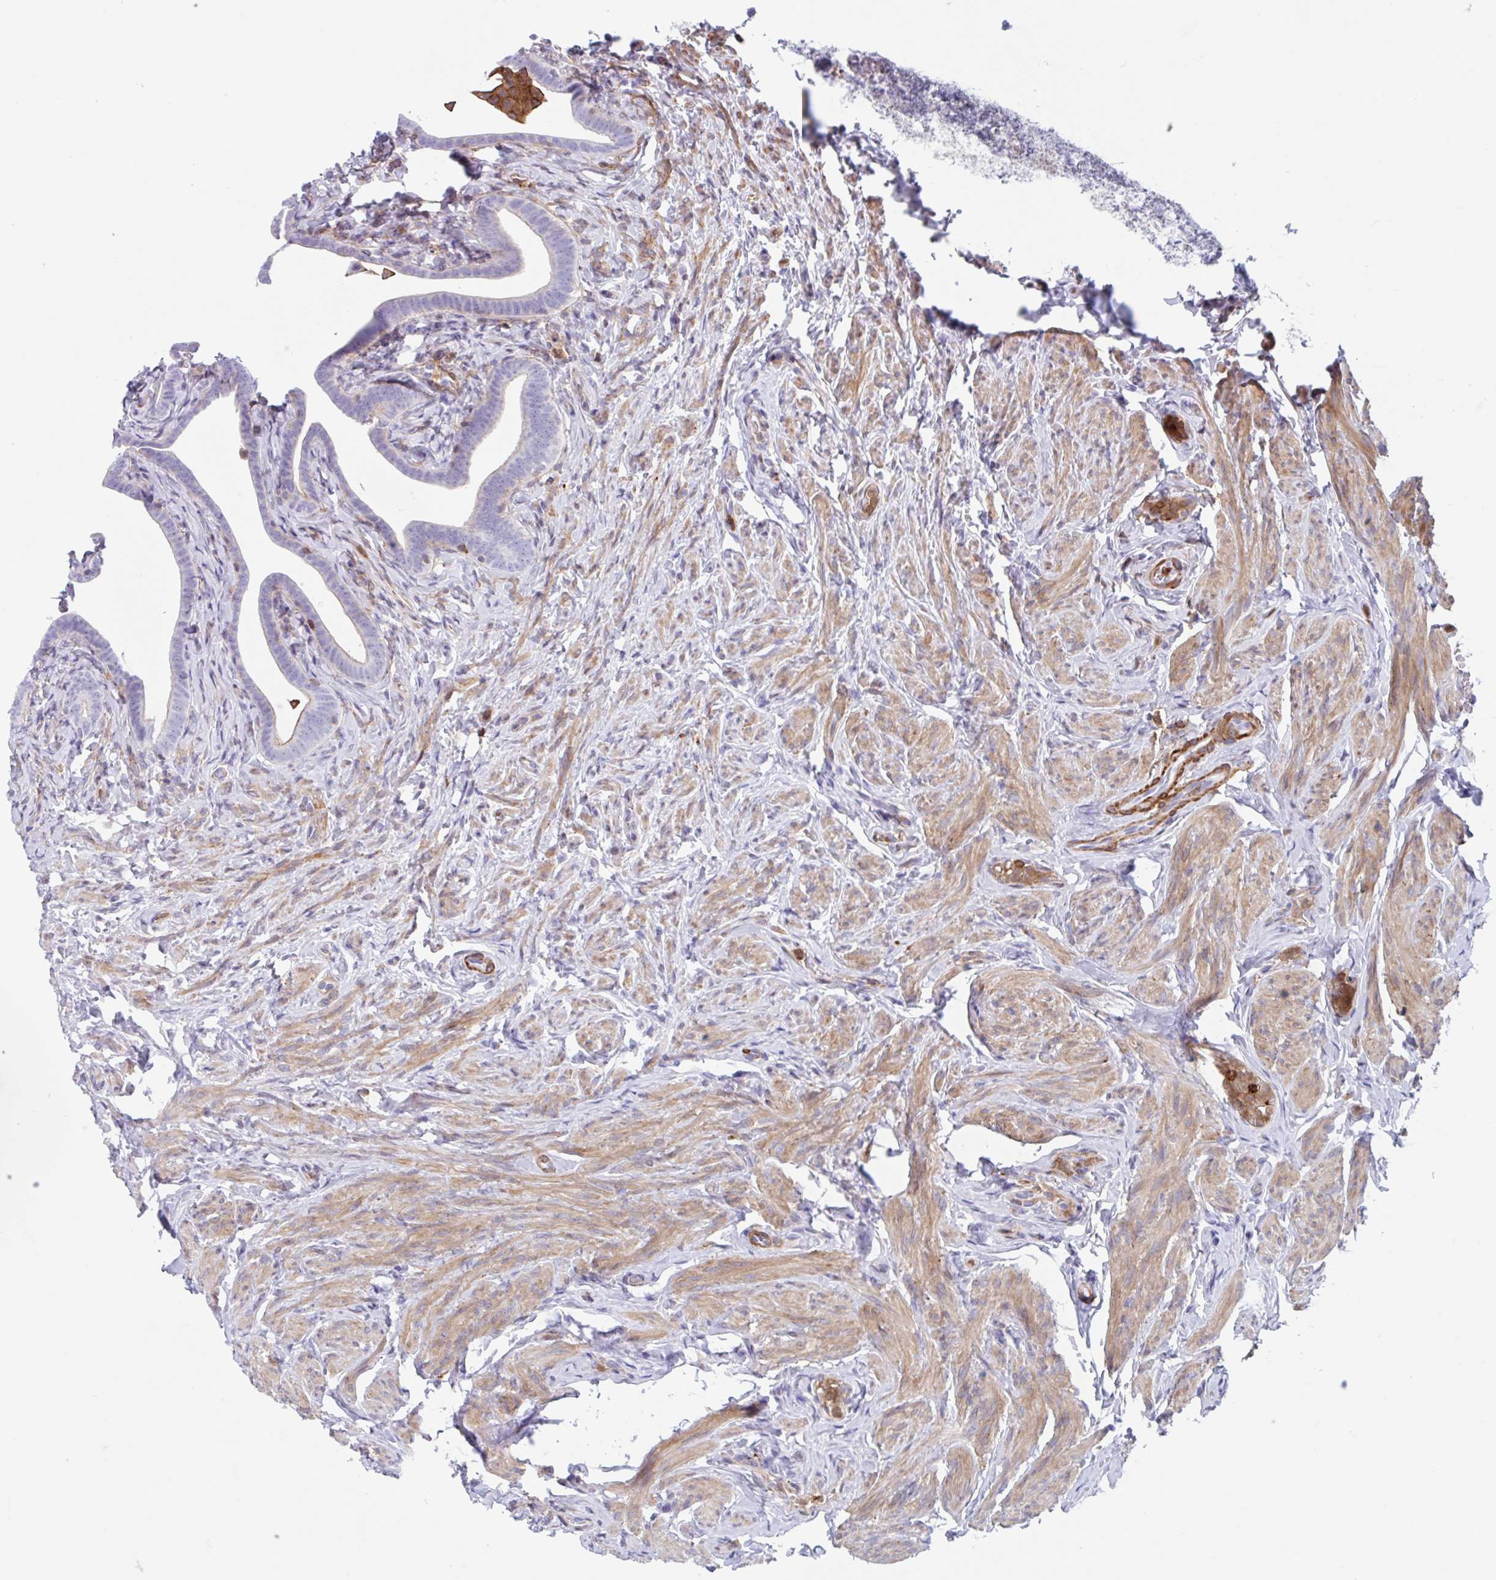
{"staining": {"intensity": "moderate", "quantity": "<25%", "location": "cytoplasmic/membranous"}, "tissue": "fallopian tube", "cell_type": "Glandular cells", "image_type": "normal", "snomed": [{"axis": "morphology", "description": "Normal tissue, NOS"}, {"axis": "topography", "description": "Fallopian tube"}], "caption": "Benign fallopian tube was stained to show a protein in brown. There is low levels of moderate cytoplasmic/membranous expression in about <25% of glandular cells. Nuclei are stained in blue.", "gene": "EFHD1", "patient": {"sex": "female", "age": 69}}